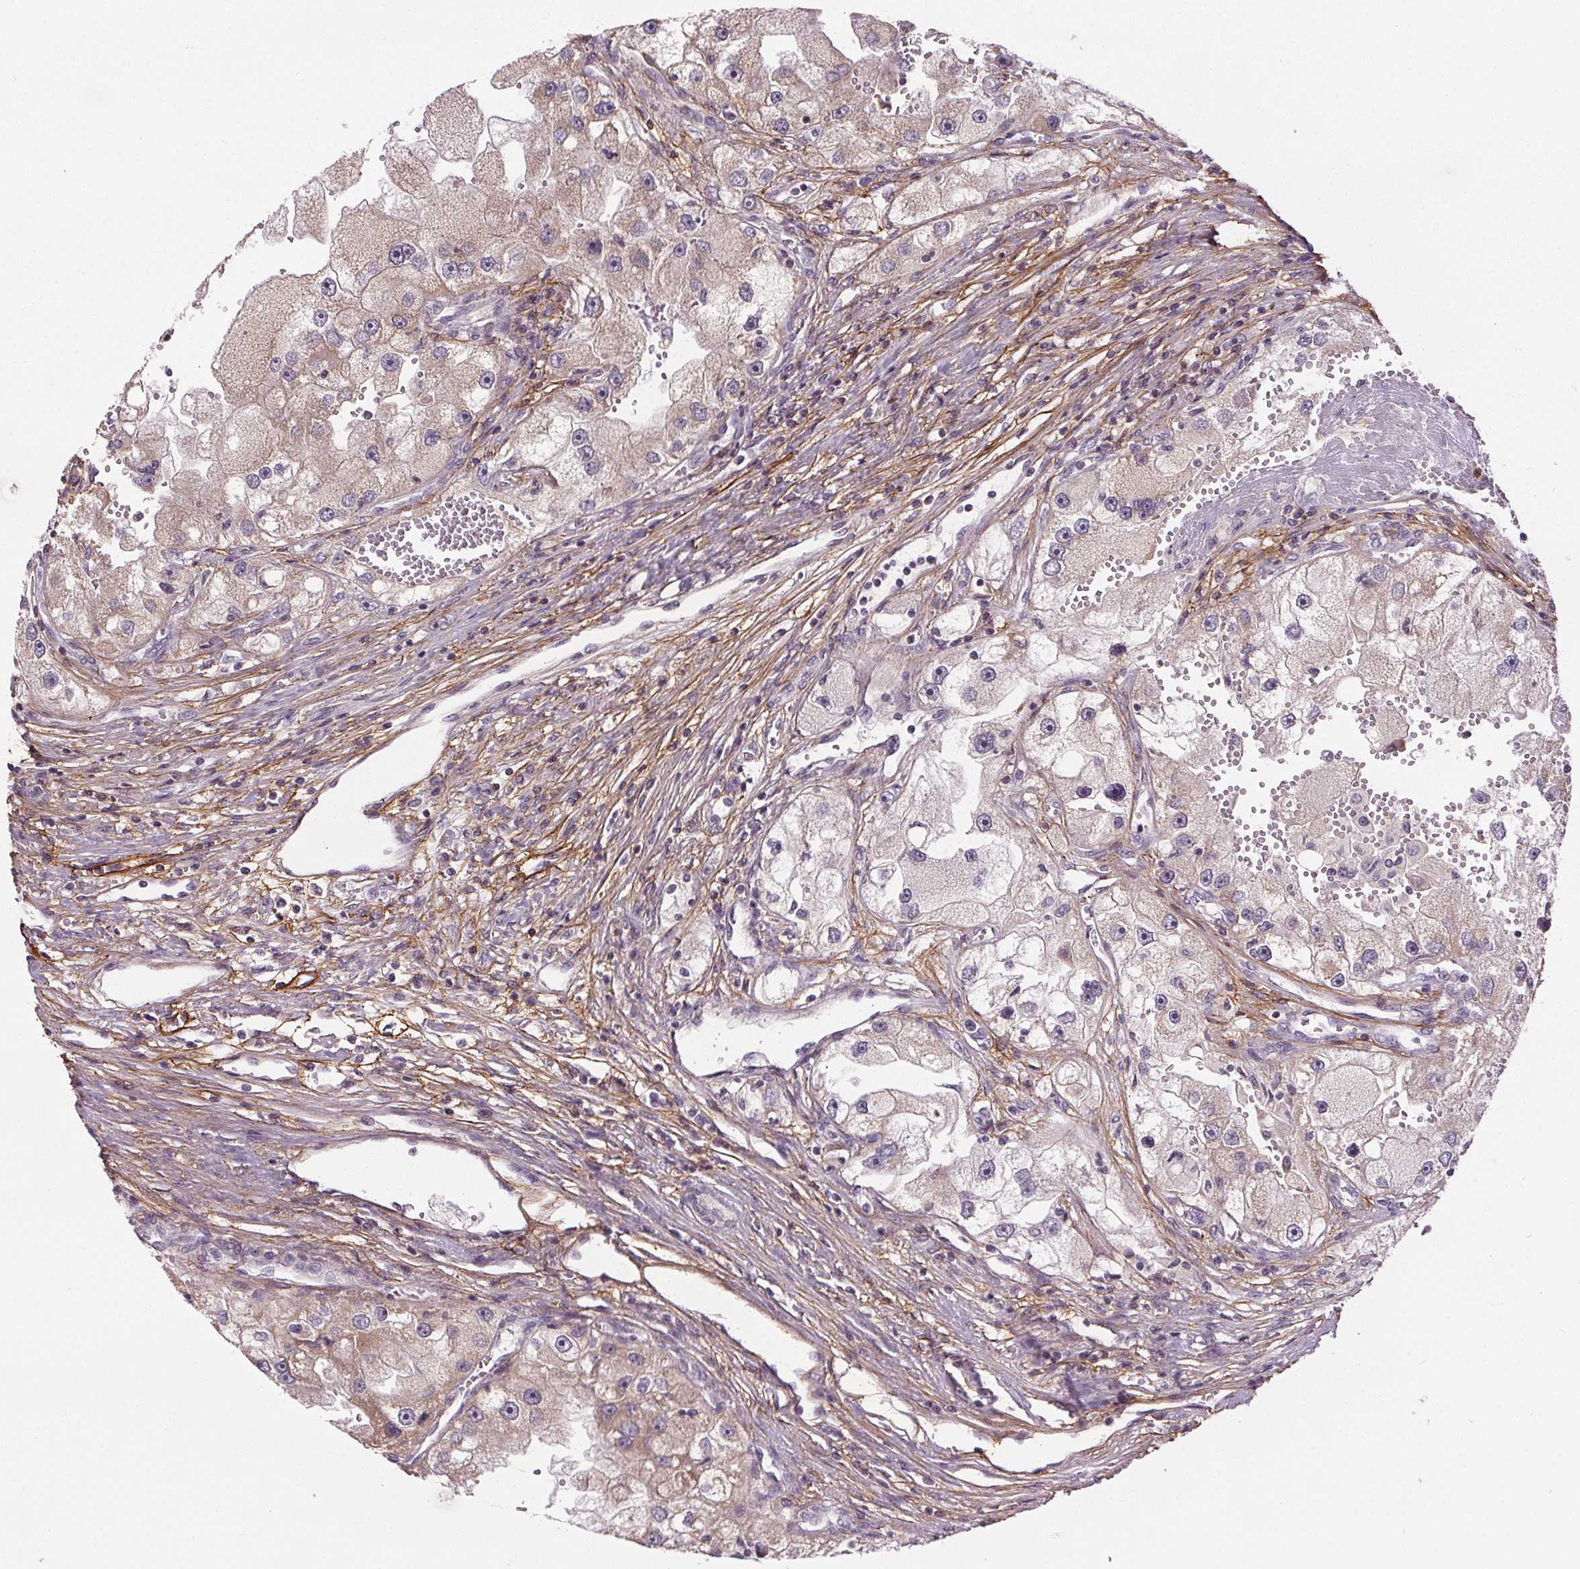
{"staining": {"intensity": "negative", "quantity": "none", "location": "none"}, "tissue": "renal cancer", "cell_type": "Tumor cells", "image_type": "cancer", "snomed": [{"axis": "morphology", "description": "Adenocarcinoma, NOS"}, {"axis": "topography", "description": "Kidney"}], "caption": "Tumor cells are negative for brown protein staining in renal cancer (adenocarcinoma). (Stains: DAB IHC with hematoxylin counter stain, Microscopy: brightfield microscopy at high magnification).", "gene": "KIAA0232", "patient": {"sex": "male", "age": 63}}